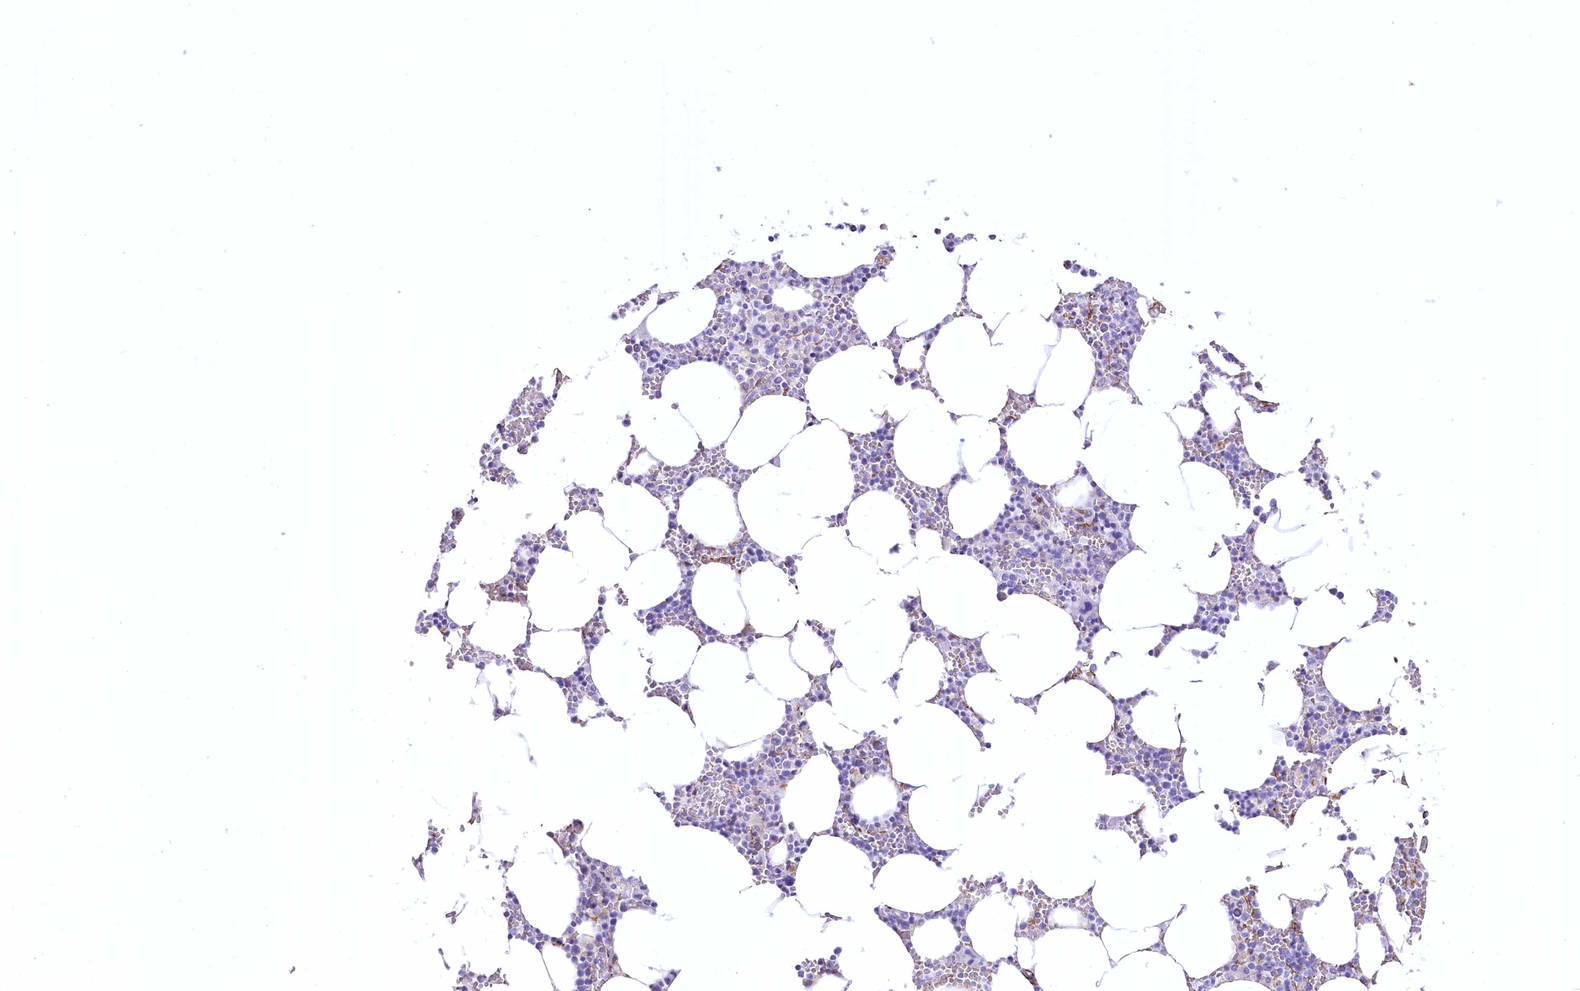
{"staining": {"intensity": "negative", "quantity": "none", "location": "none"}, "tissue": "bone marrow", "cell_type": "Hematopoietic cells", "image_type": "normal", "snomed": [{"axis": "morphology", "description": "Normal tissue, NOS"}, {"axis": "topography", "description": "Bone marrow"}], "caption": "IHC photomicrograph of benign bone marrow stained for a protein (brown), which exhibits no expression in hematopoietic cells.", "gene": "SYNPO2", "patient": {"sex": "male", "age": 70}}